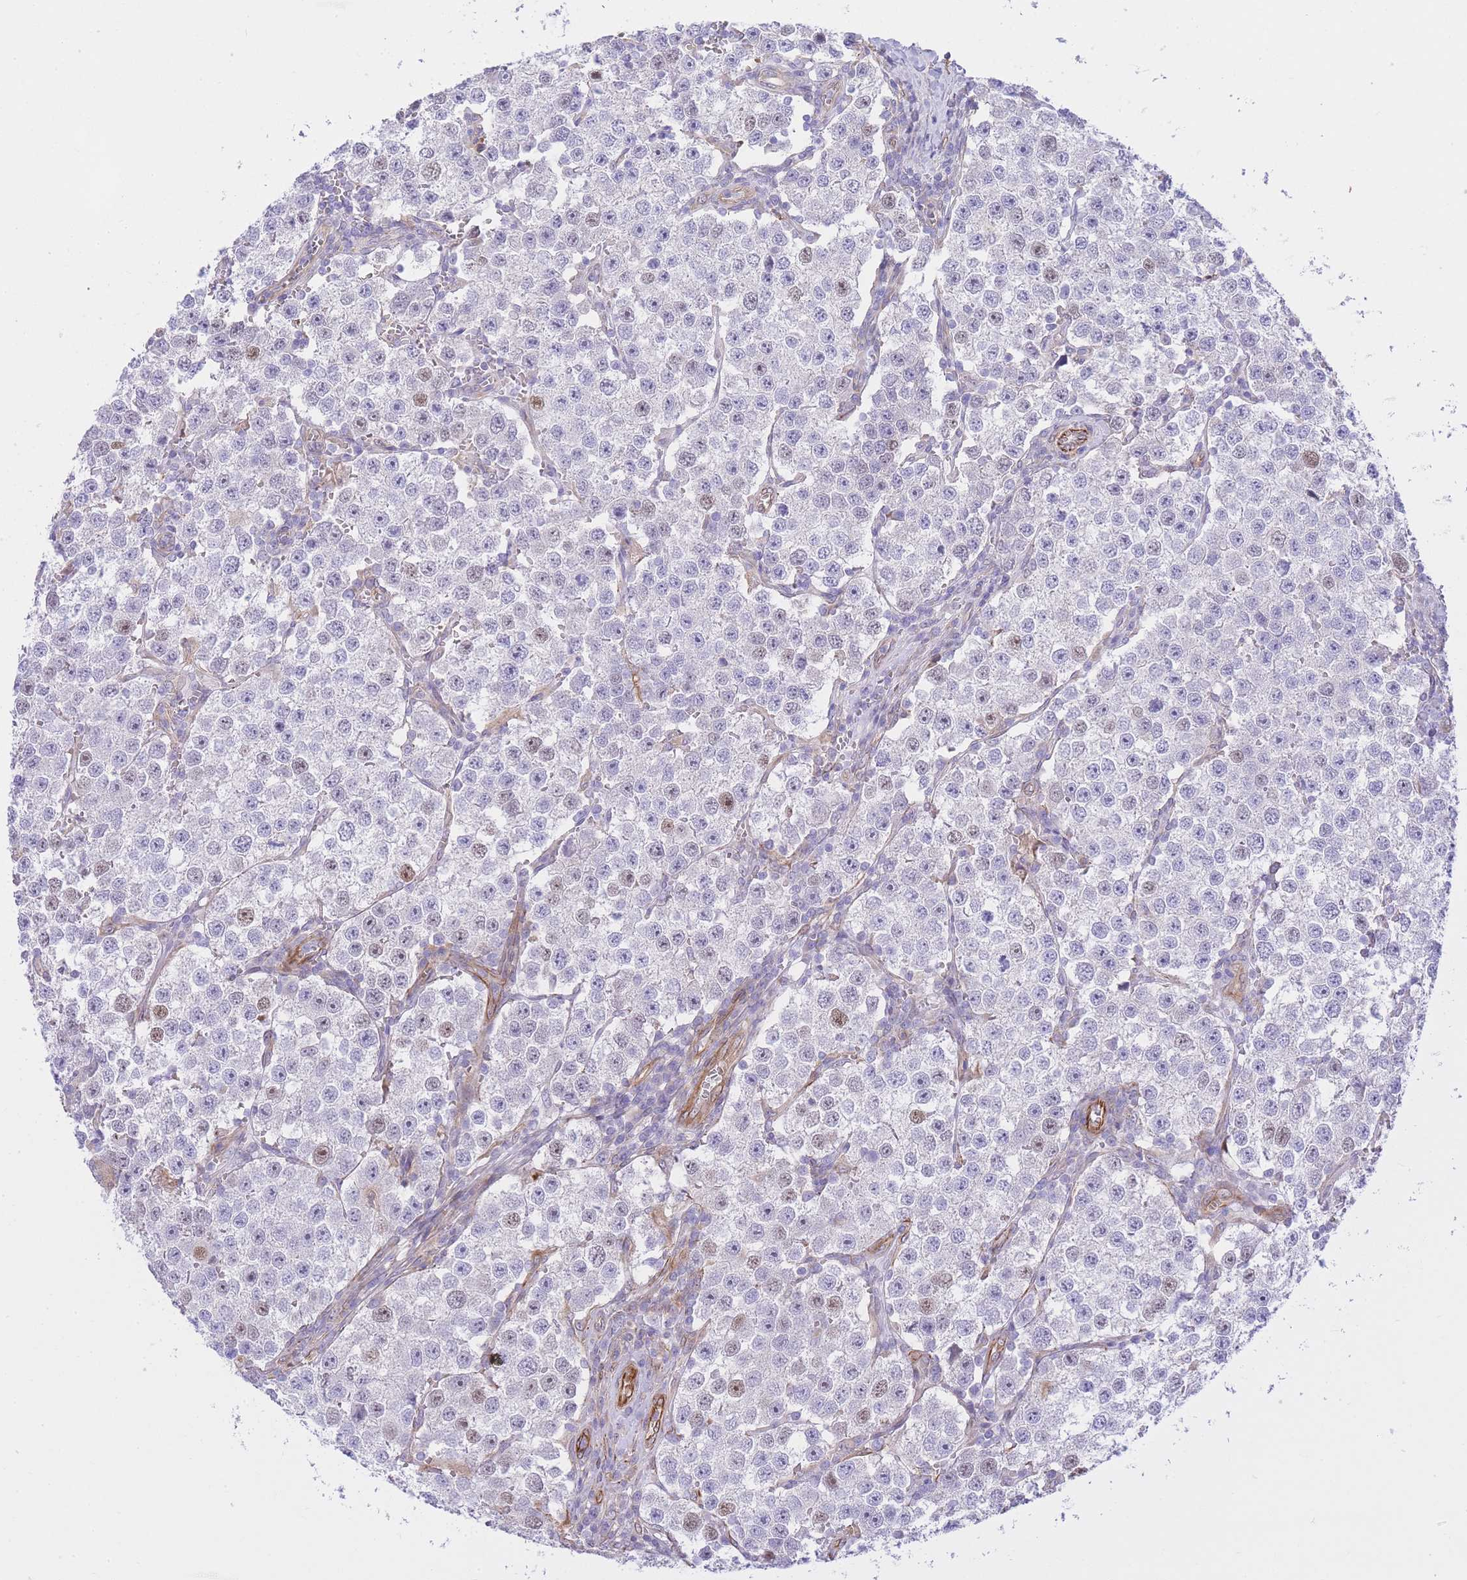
{"staining": {"intensity": "weak", "quantity": "<25%", "location": "nuclear"}, "tissue": "testis cancer", "cell_type": "Tumor cells", "image_type": "cancer", "snomed": [{"axis": "morphology", "description": "Seminoma, NOS"}, {"axis": "topography", "description": "Testis"}], "caption": "IHC histopathology image of human seminoma (testis) stained for a protein (brown), which shows no expression in tumor cells. Nuclei are stained in blue.", "gene": "ECPAS", "patient": {"sex": "male", "age": 37}}